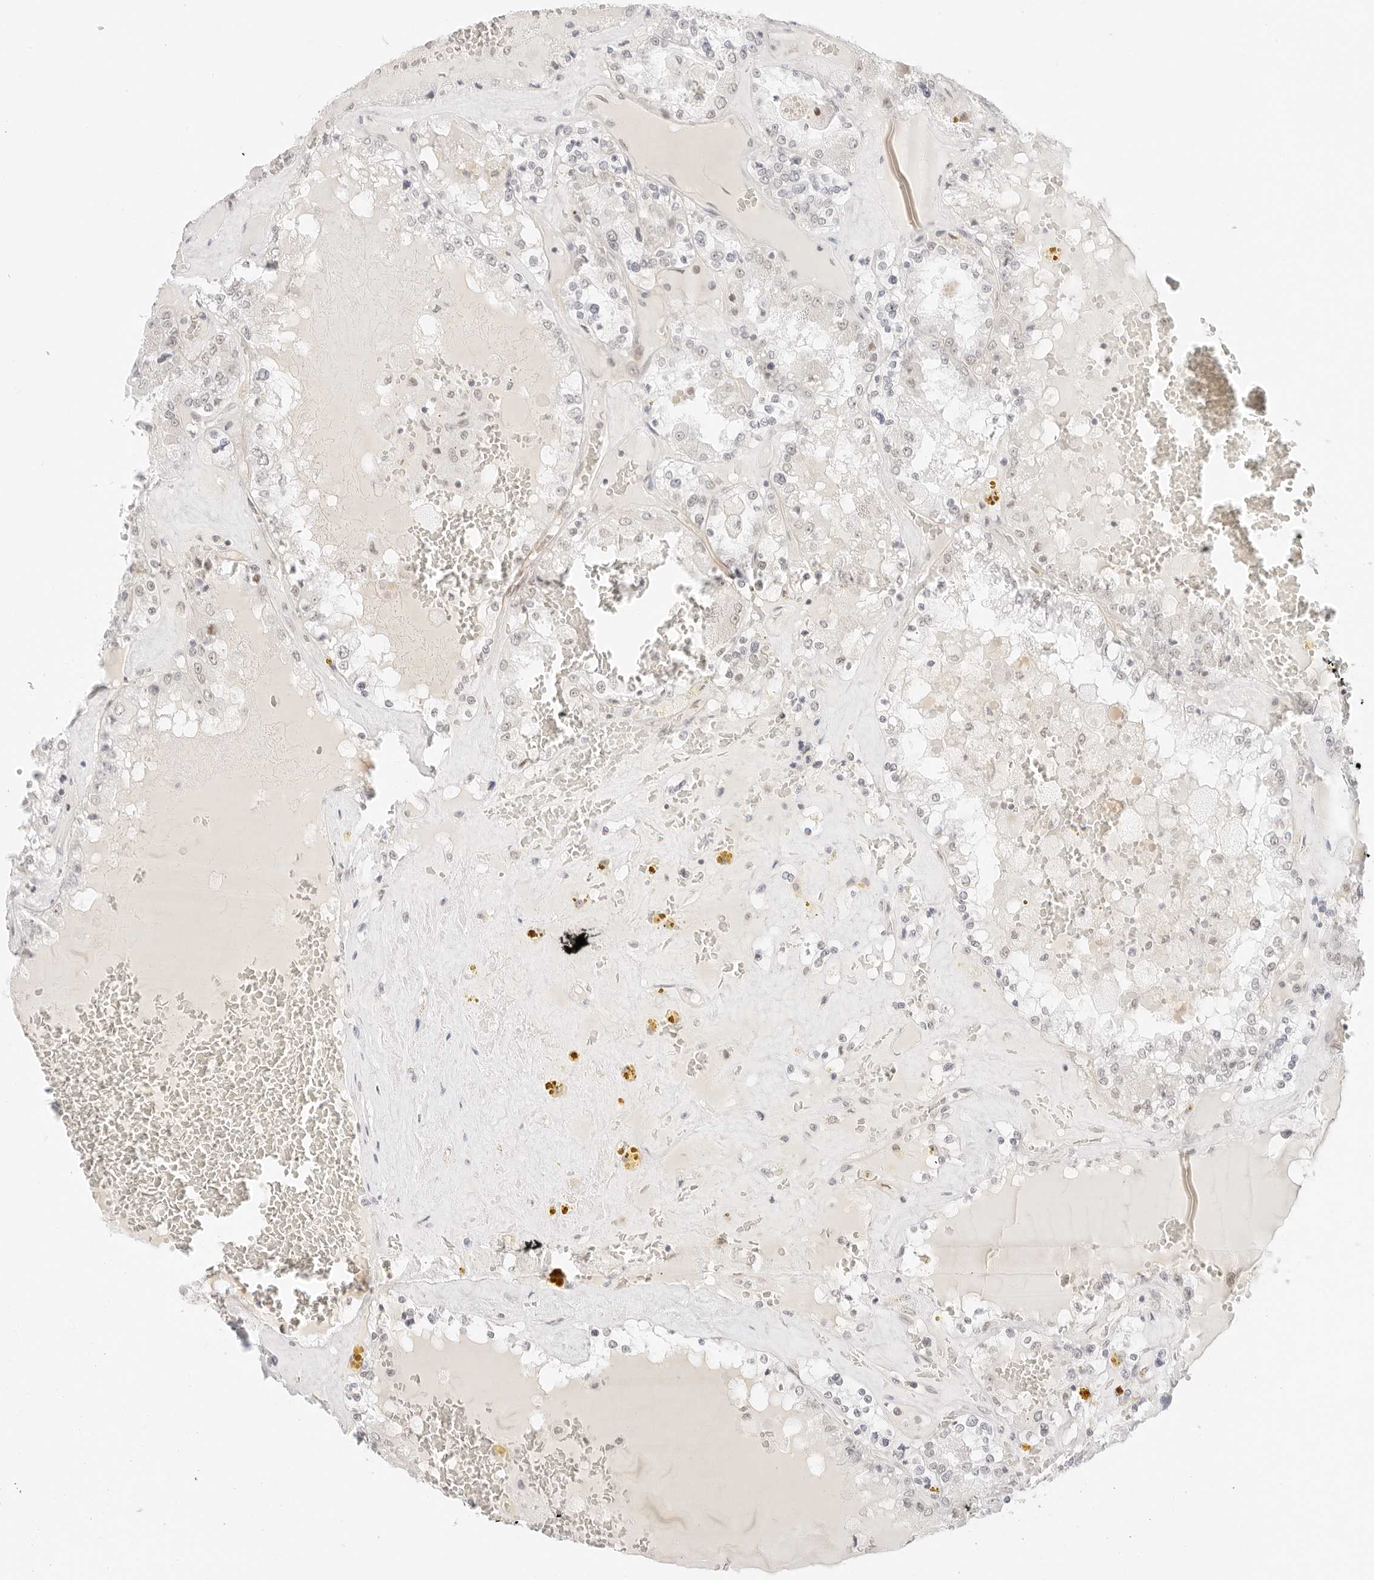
{"staining": {"intensity": "negative", "quantity": "none", "location": "none"}, "tissue": "renal cancer", "cell_type": "Tumor cells", "image_type": "cancer", "snomed": [{"axis": "morphology", "description": "Adenocarcinoma, NOS"}, {"axis": "topography", "description": "Kidney"}], "caption": "This is an IHC image of renal cancer. There is no staining in tumor cells.", "gene": "ITGA6", "patient": {"sex": "female", "age": 56}}